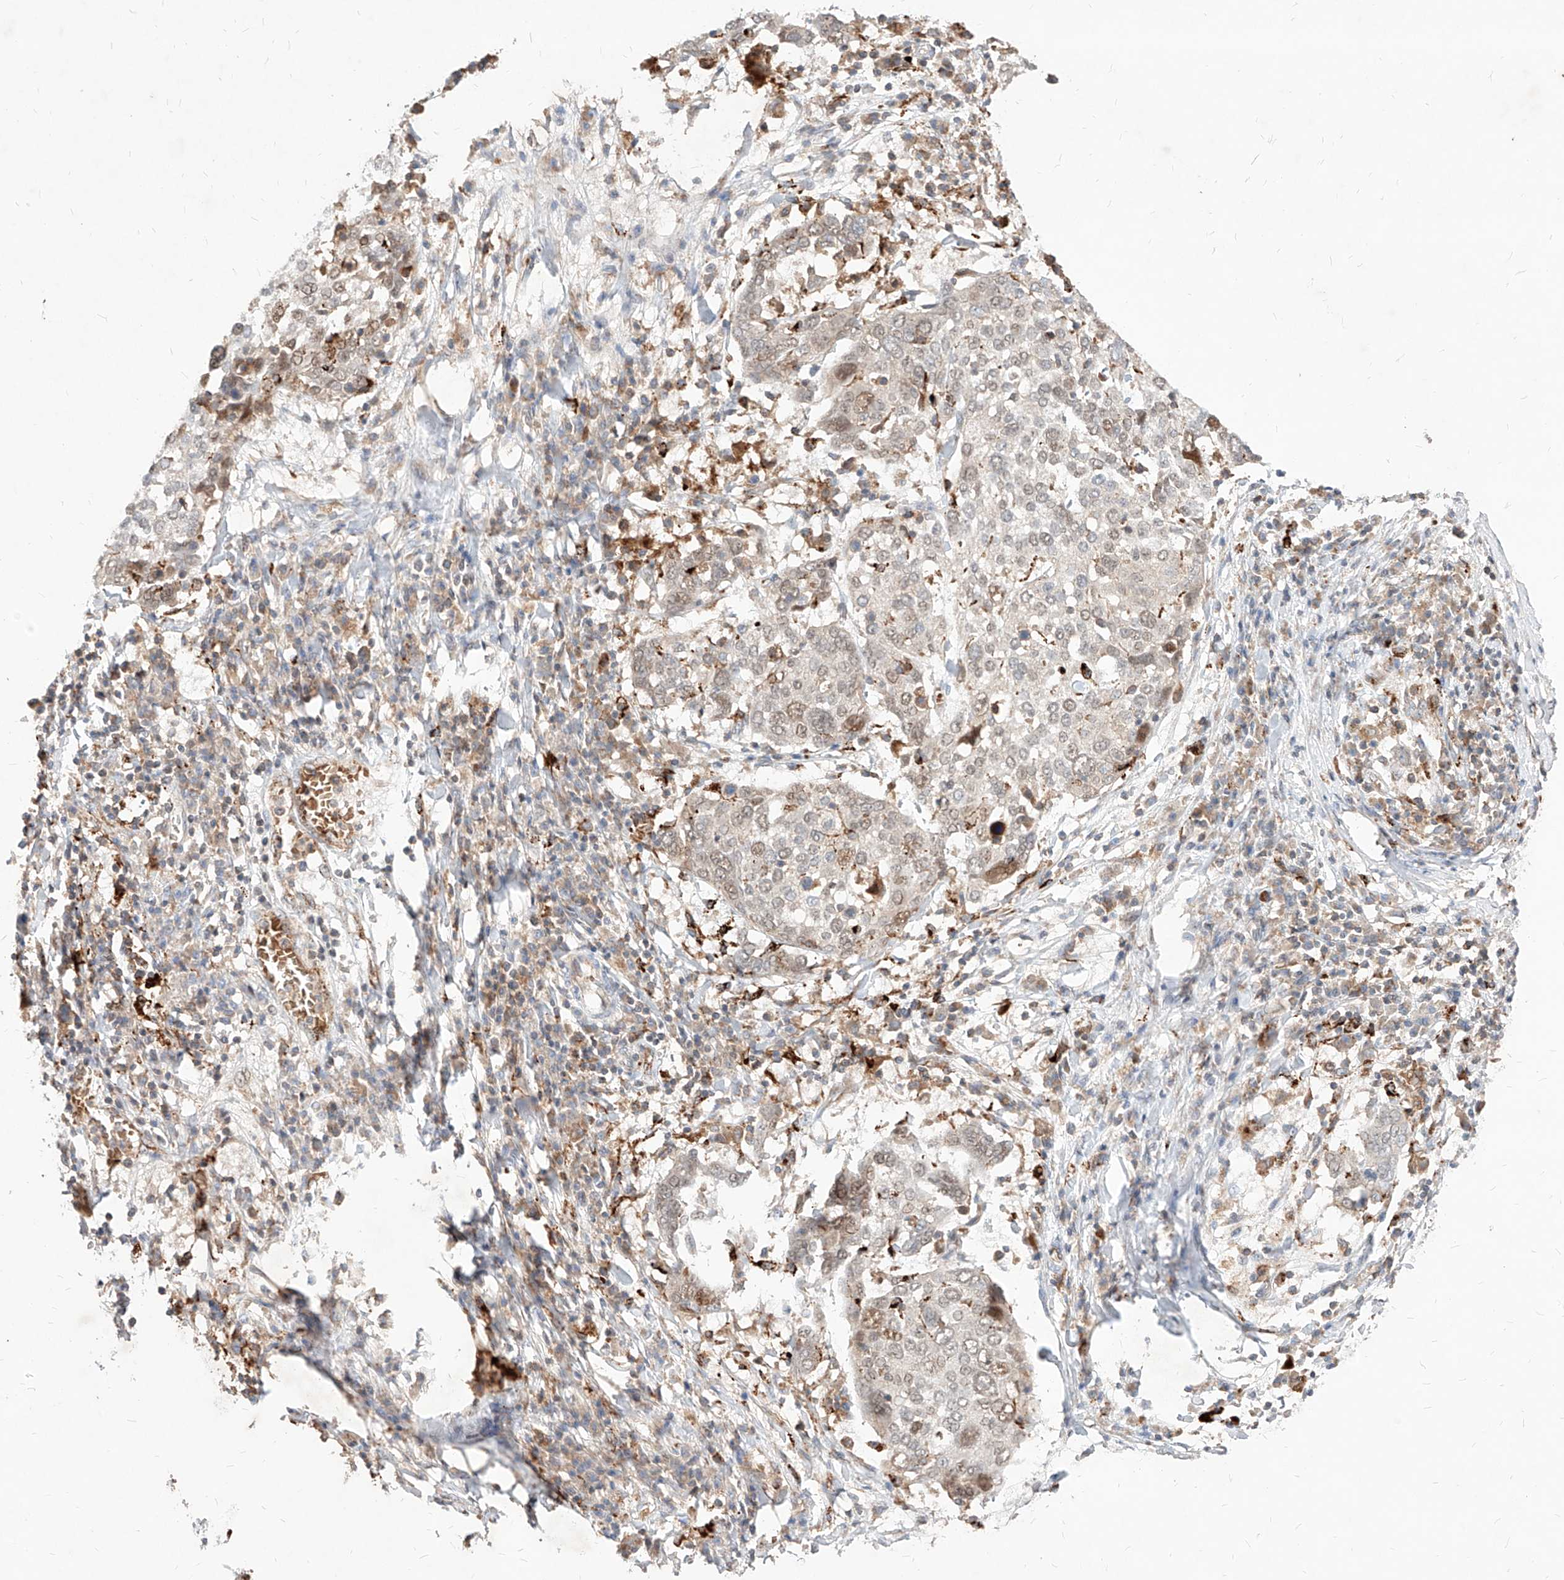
{"staining": {"intensity": "weak", "quantity": ">75%", "location": "nuclear"}, "tissue": "lung cancer", "cell_type": "Tumor cells", "image_type": "cancer", "snomed": [{"axis": "morphology", "description": "Squamous cell carcinoma, NOS"}, {"axis": "topography", "description": "Lung"}], "caption": "Human lung cancer (squamous cell carcinoma) stained for a protein (brown) demonstrates weak nuclear positive staining in approximately >75% of tumor cells.", "gene": "TSNAX", "patient": {"sex": "male", "age": 65}}